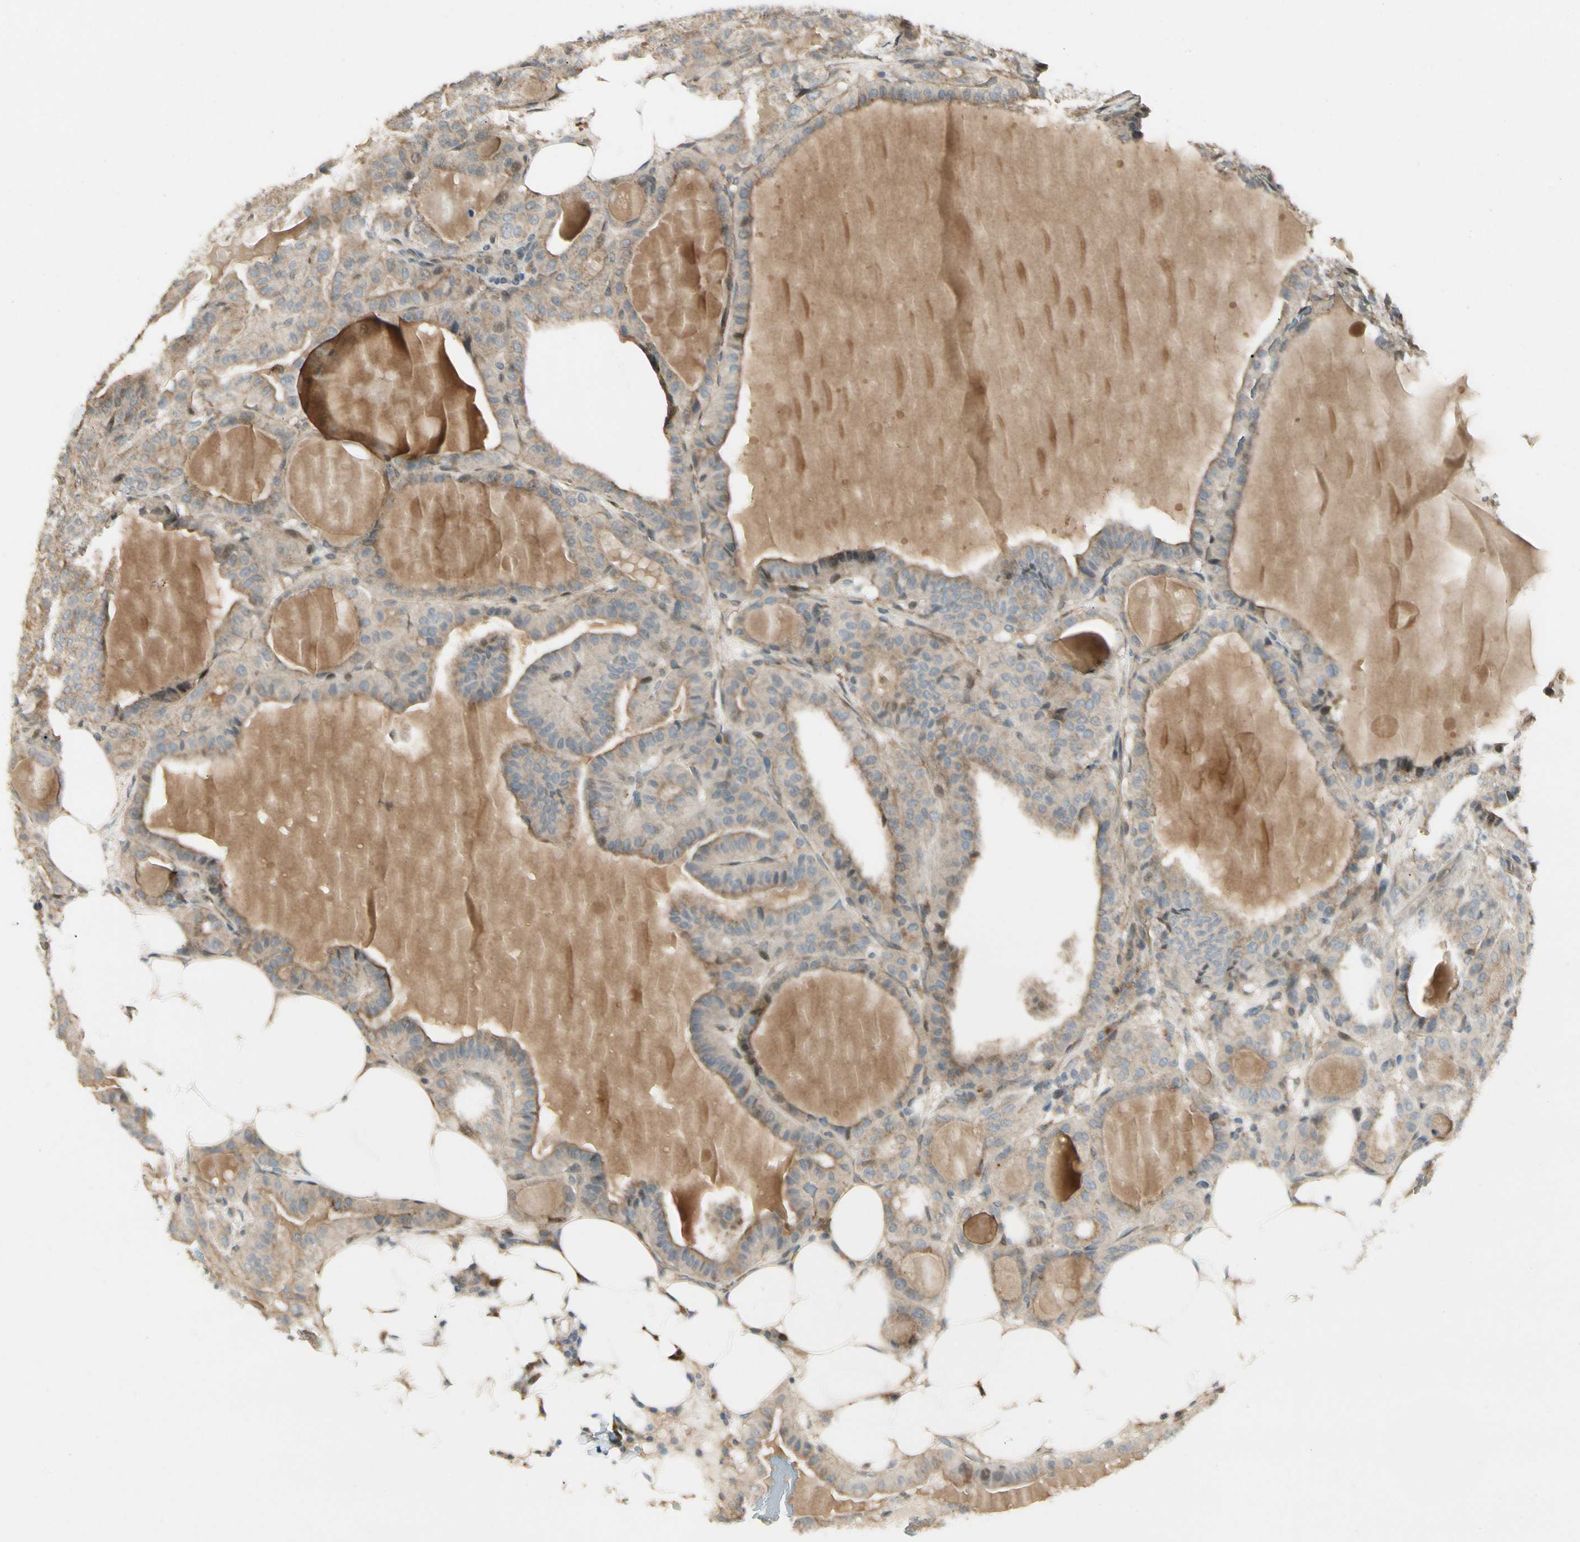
{"staining": {"intensity": "moderate", "quantity": ">75%", "location": "cytoplasmic/membranous"}, "tissue": "thyroid cancer", "cell_type": "Tumor cells", "image_type": "cancer", "snomed": [{"axis": "morphology", "description": "Papillary adenocarcinoma, NOS"}, {"axis": "topography", "description": "Thyroid gland"}], "caption": "A medium amount of moderate cytoplasmic/membranous expression is appreciated in about >75% of tumor cells in thyroid papillary adenocarcinoma tissue.", "gene": "FNDC3B", "patient": {"sex": "male", "age": 77}}